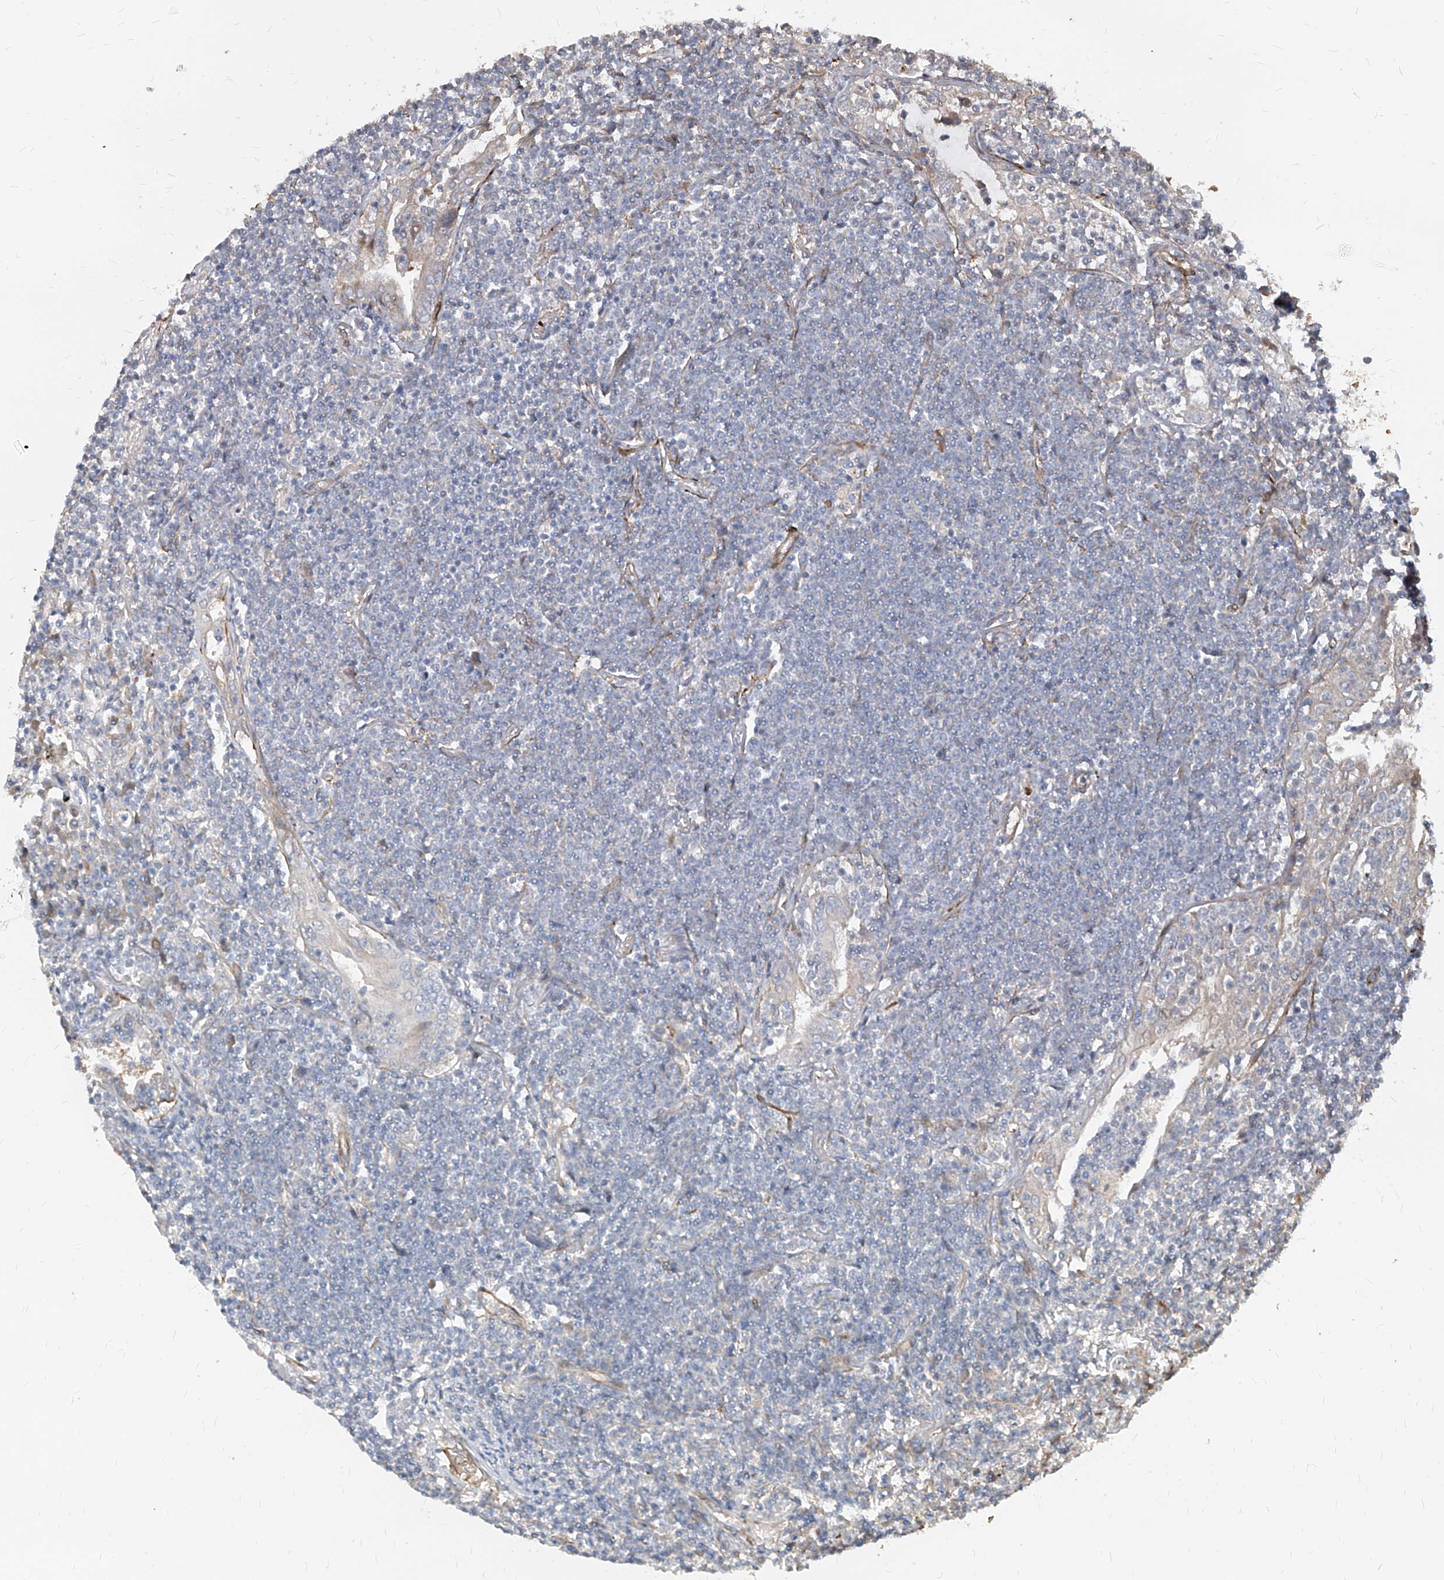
{"staining": {"intensity": "negative", "quantity": "none", "location": "none"}, "tissue": "lymphoma", "cell_type": "Tumor cells", "image_type": "cancer", "snomed": [{"axis": "morphology", "description": "Malignant lymphoma, non-Hodgkin's type, Low grade"}, {"axis": "topography", "description": "Lung"}], "caption": "Lymphoma was stained to show a protein in brown. There is no significant staining in tumor cells.", "gene": "FAM83B", "patient": {"sex": "female", "age": 71}}